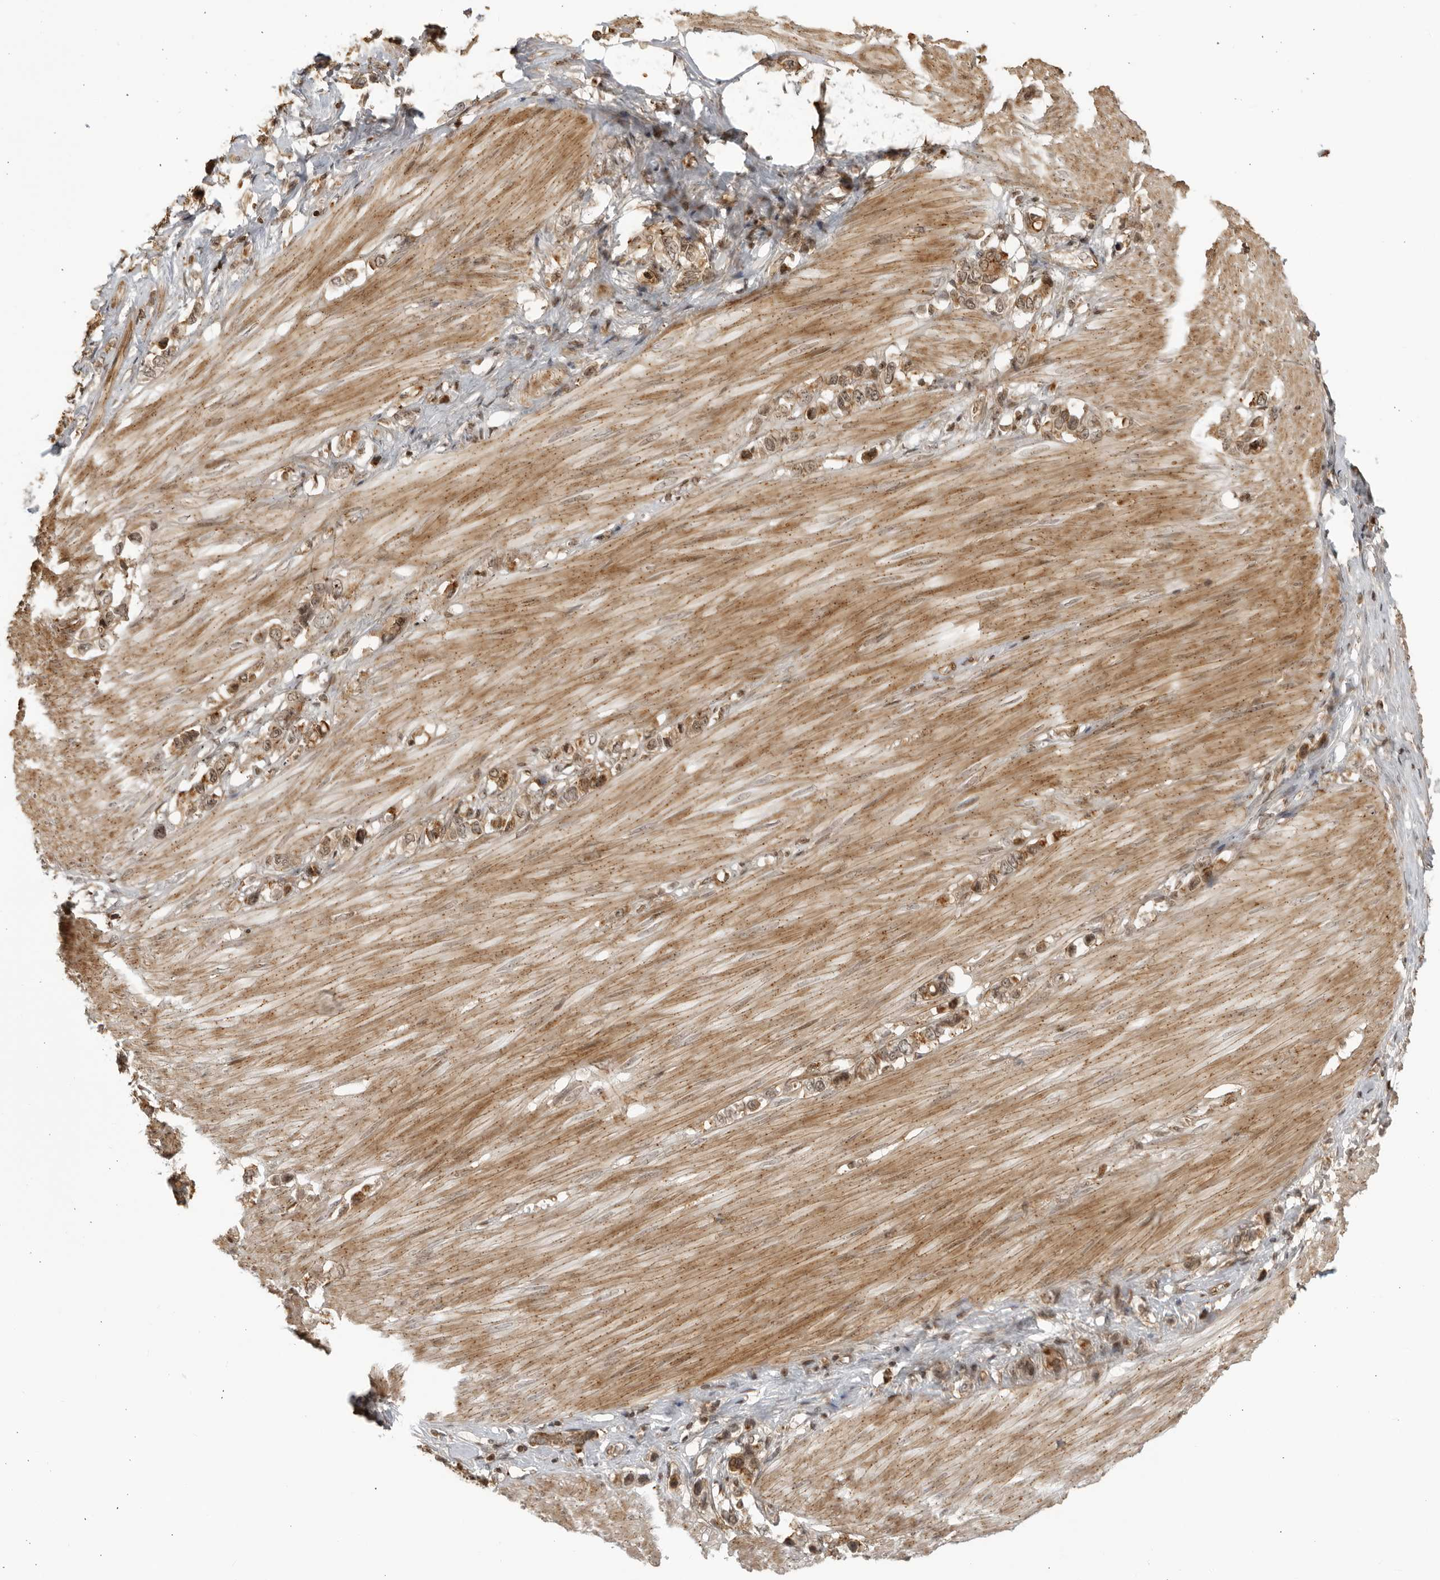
{"staining": {"intensity": "moderate", "quantity": "25%-75%", "location": "cytoplasmic/membranous,nuclear"}, "tissue": "stomach cancer", "cell_type": "Tumor cells", "image_type": "cancer", "snomed": [{"axis": "morphology", "description": "Adenocarcinoma, NOS"}, {"axis": "topography", "description": "Stomach"}], "caption": "Human stomach cancer stained with a brown dye reveals moderate cytoplasmic/membranous and nuclear positive expression in approximately 25%-75% of tumor cells.", "gene": "TCF21", "patient": {"sex": "female", "age": 65}}